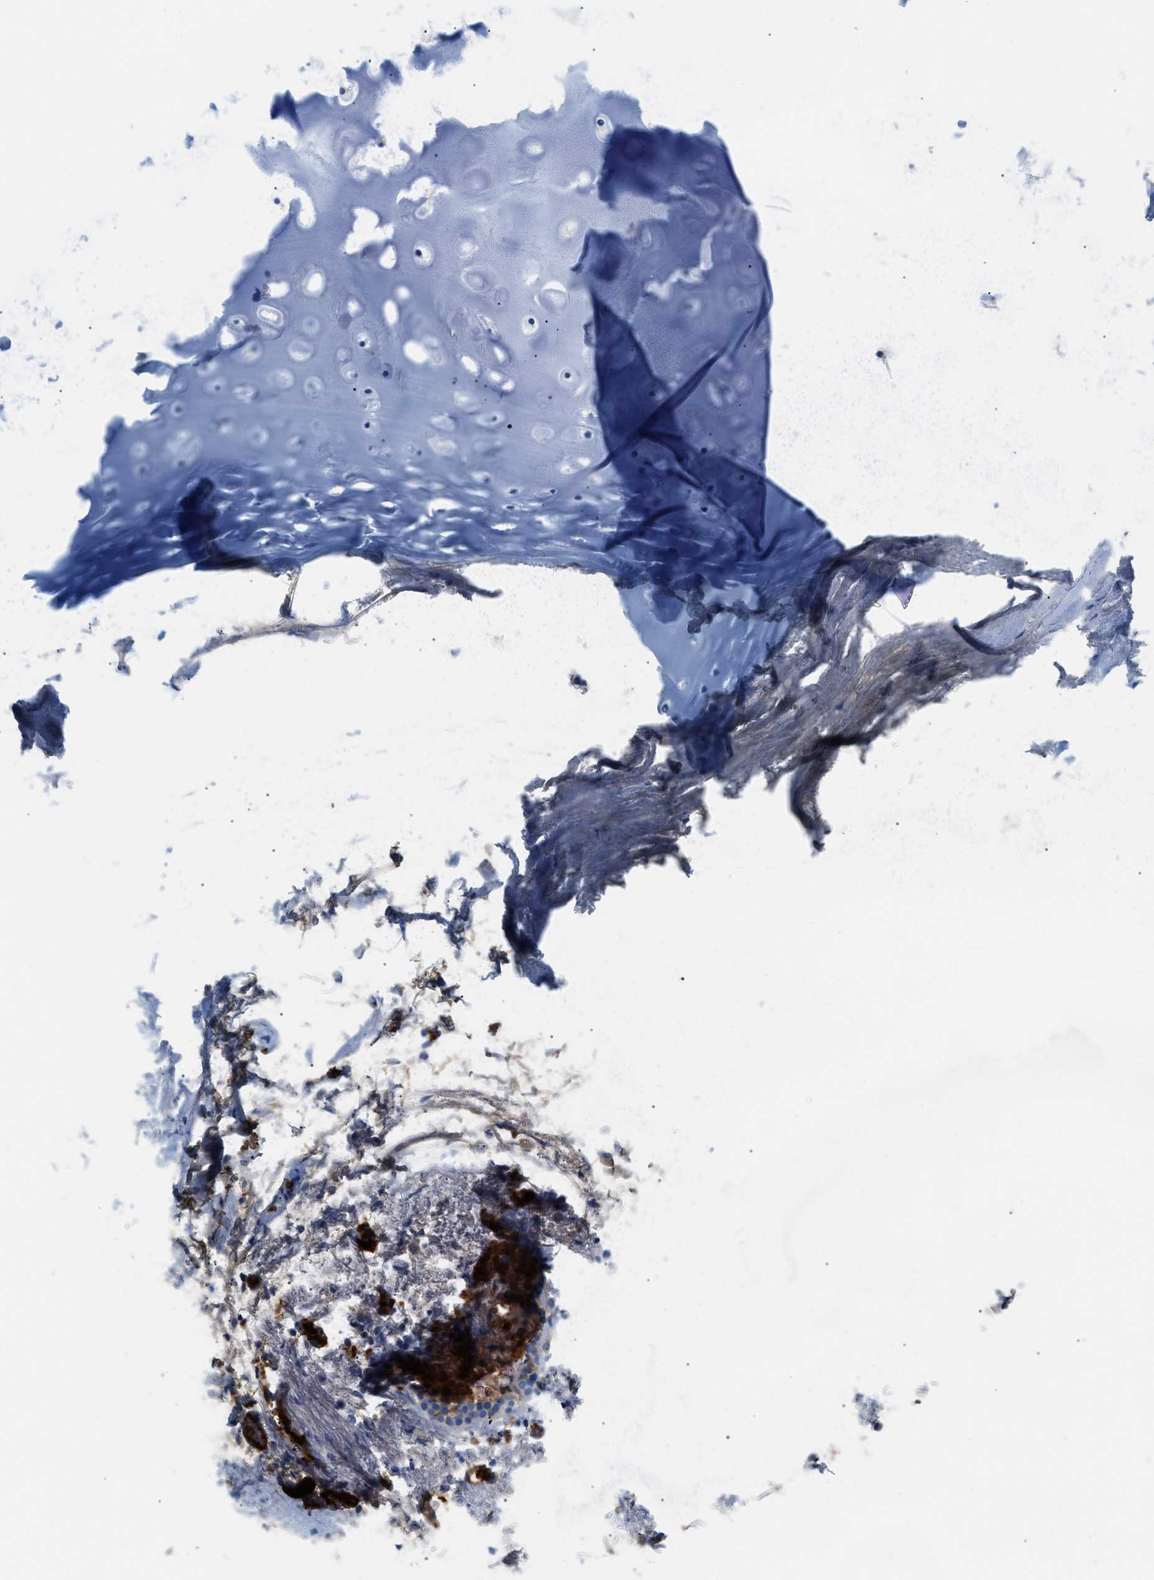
{"staining": {"intensity": "weak", "quantity": "25%-75%", "location": "cytoplasmic/membranous"}, "tissue": "adipose tissue", "cell_type": "Adipocytes", "image_type": "normal", "snomed": [{"axis": "morphology", "description": "Normal tissue, NOS"}, {"axis": "topography", "description": "Bronchus"}], "caption": "Immunohistochemical staining of normal adipose tissue exhibits low levels of weak cytoplasmic/membranous staining in about 25%-75% of adipocytes.", "gene": "CFI", "patient": {"sex": "female", "age": 73}}